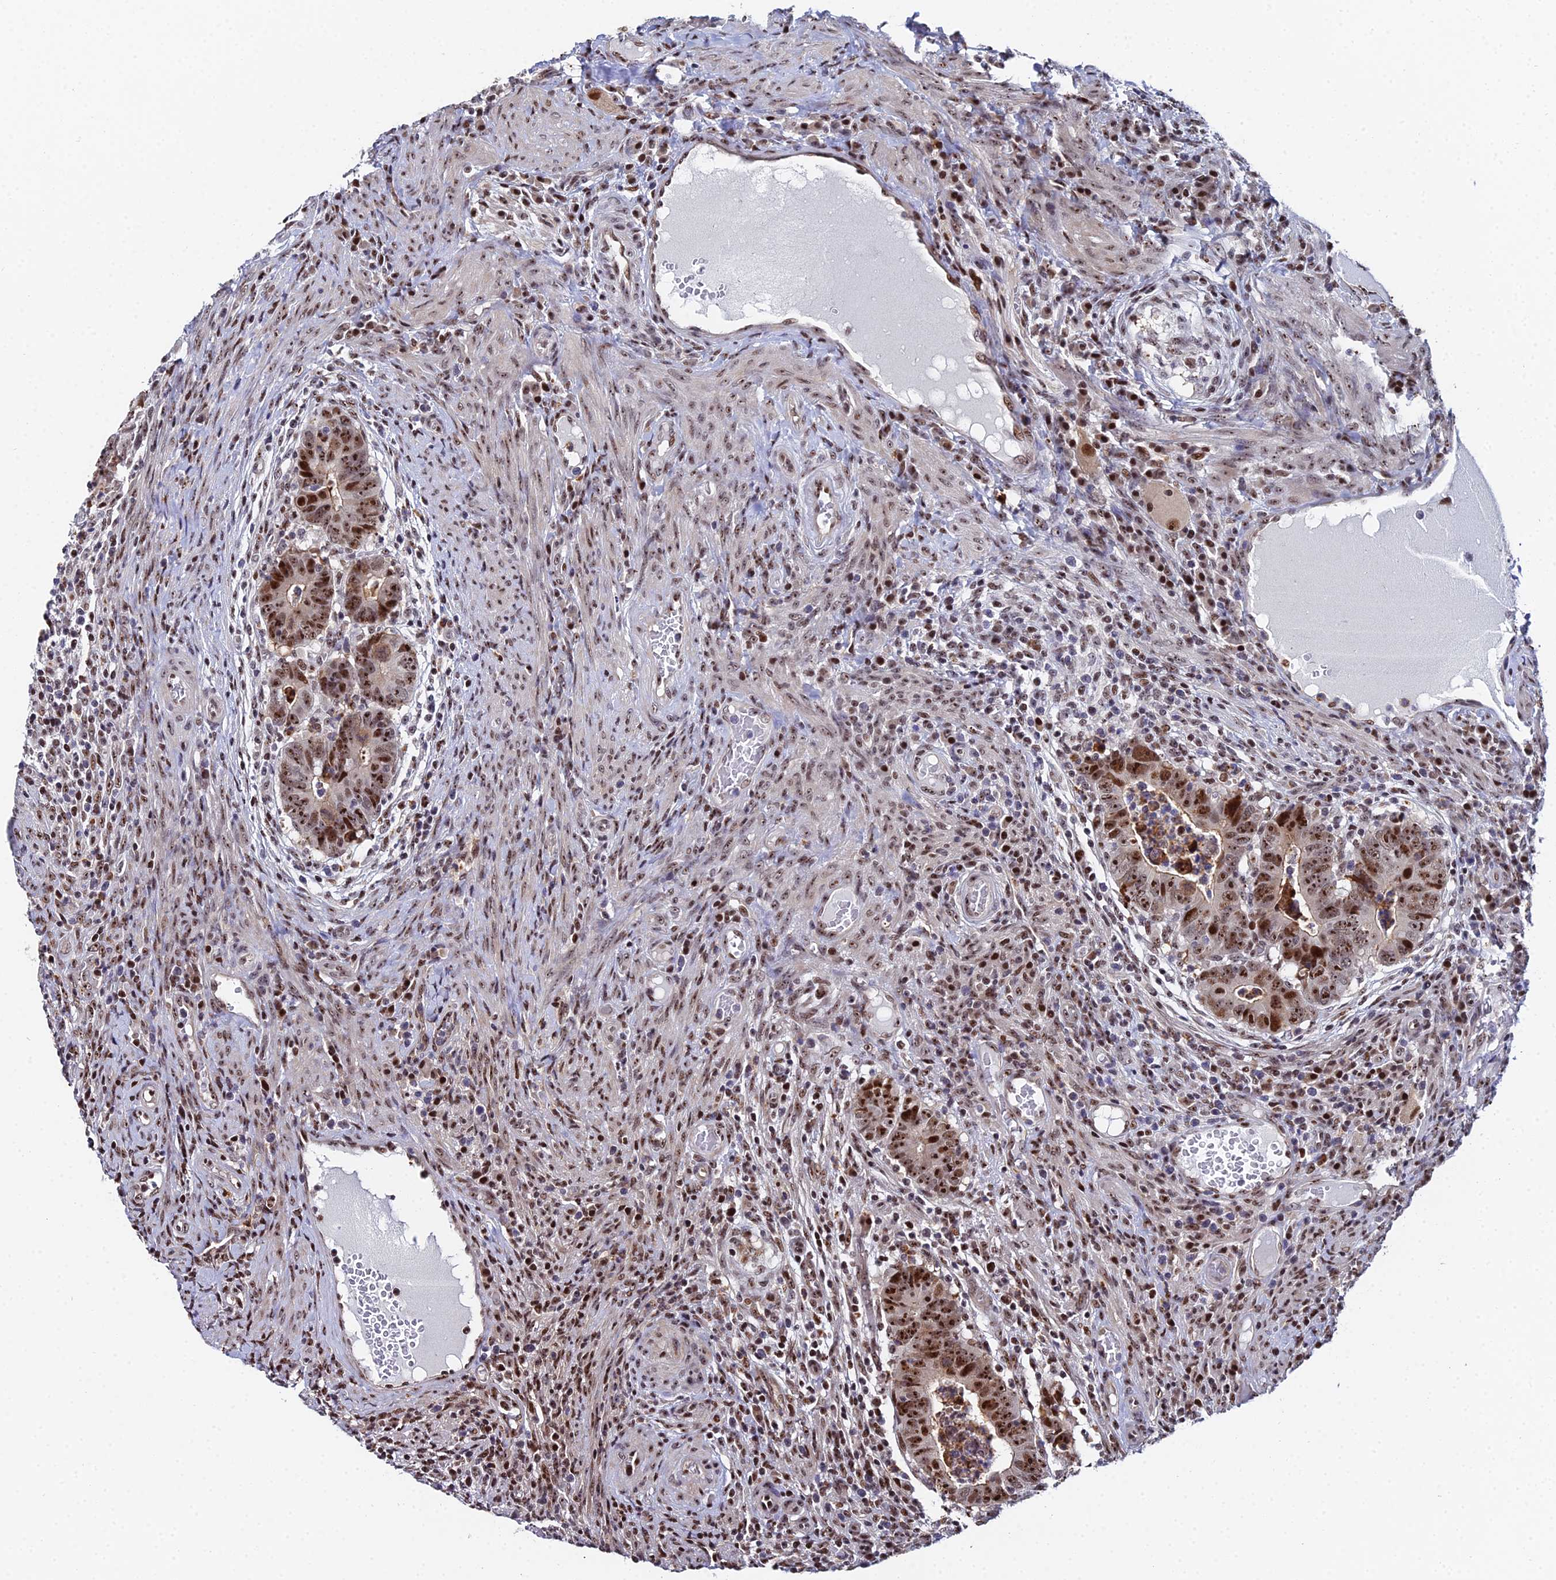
{"staining": {"intensity": "strong", "quantity": ">75%", "location": "nuclear"}, "tissue": "colorectal cancer", "cell_type": "Tumor cells", "image_type": "cancer", "snomed": [{"axis": "morphology", "description": "Normal tissue, NOS"}, {"axis": "morphology", "description": "Adenocarcinoma, NOS"}, {"axis": "topography", "description": "Rectum"}], "caption": "Human colorectal cancer stained for a protein (brown) exhibits strong nuclear positive staining in about >75% of tumor cells.", "gene": "TIFA", "patient": {"sex": "female", "age": 65}}